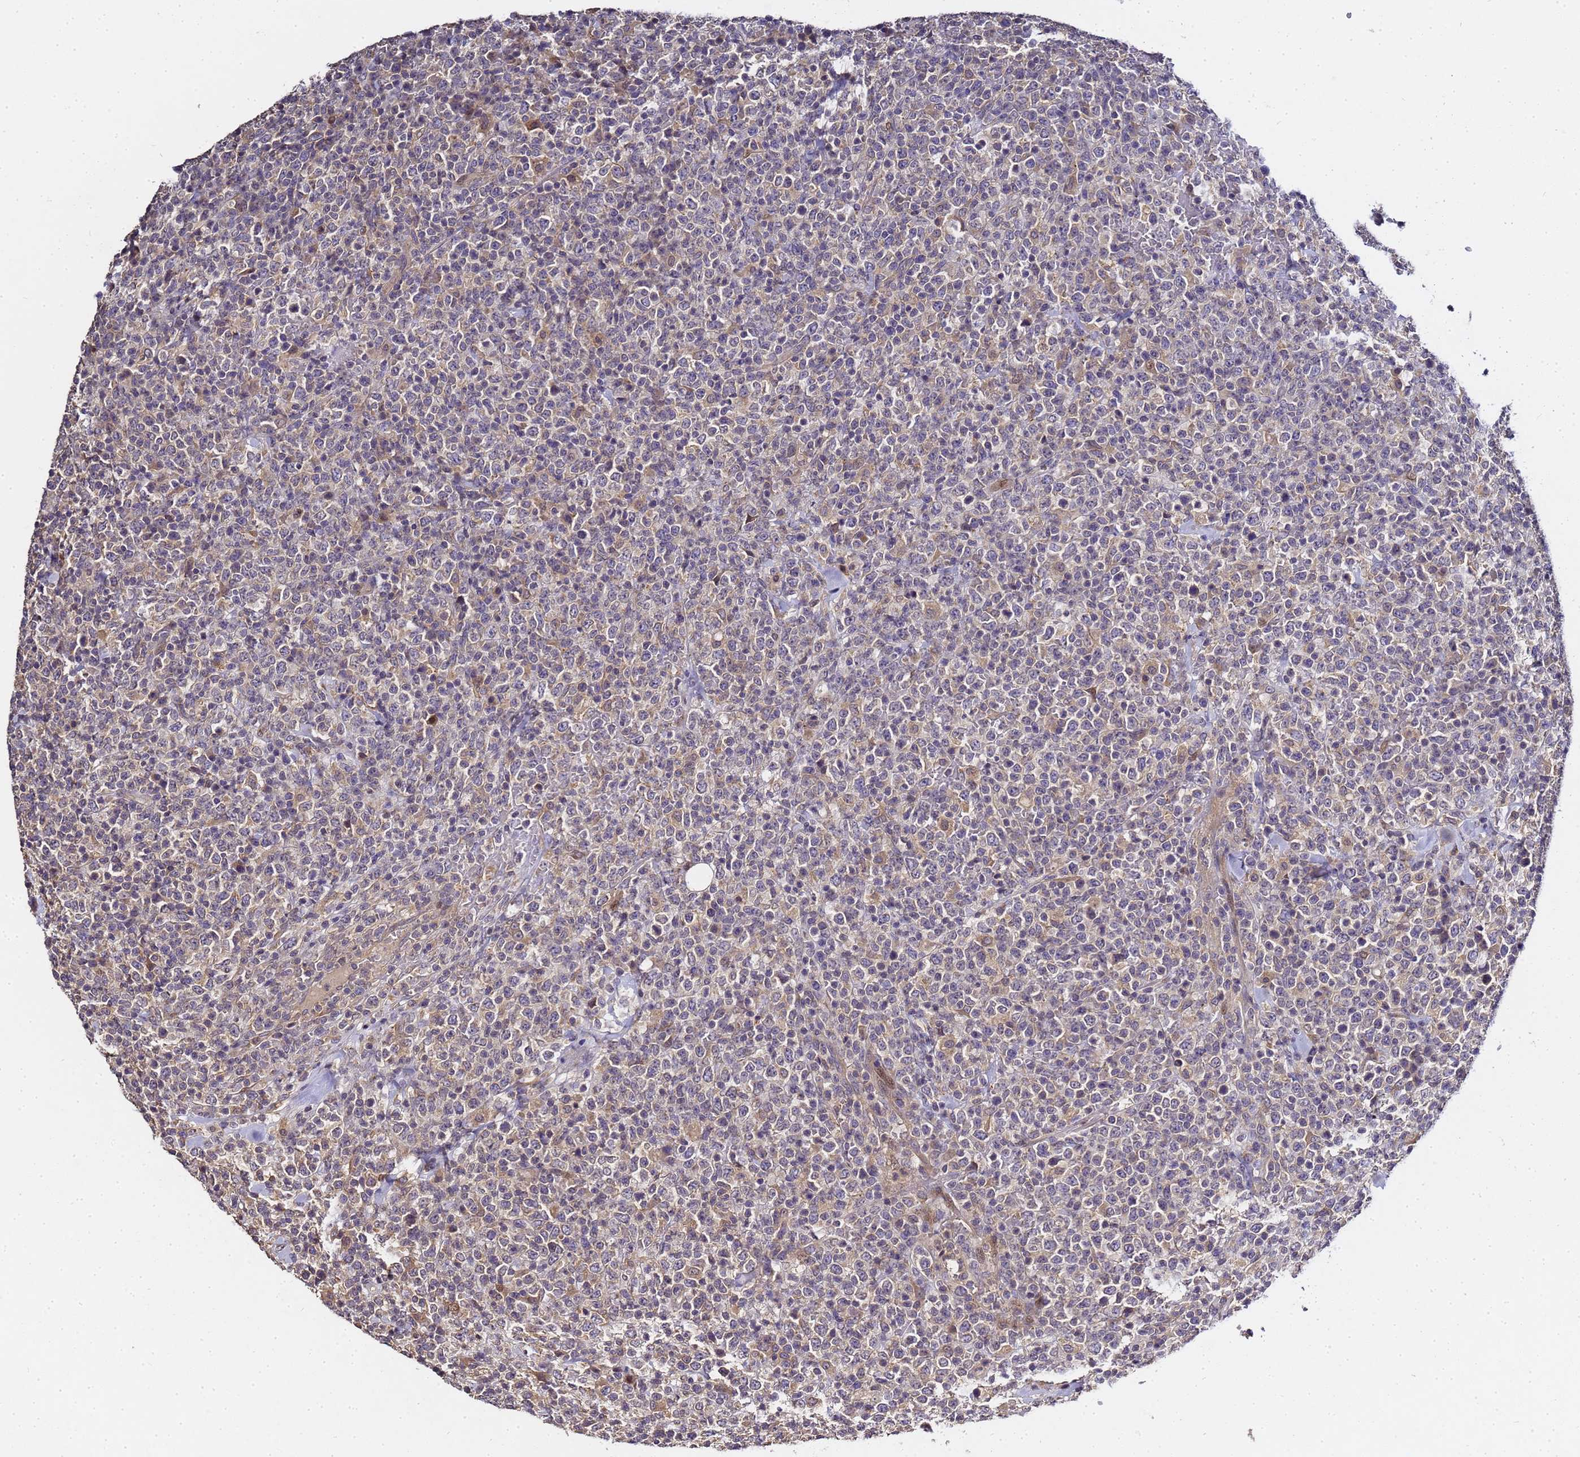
{"staining": {"intensity": "weak", "quantity": "25%-75%", "location": "cytoplasmic/membranous"}, "tissue": "lymphoma", "cell_type": "Tumor cells", "image_type": "cancer", "snomed": [{"axis": "morphology", "description": "Malignant lymphoma, non-Hodgkin's type, High grade"}, {"axis": "topography", "description": "Colon"}], "caption": "This is a photomicrograph of IHC staining of malignant lymphoma, non-Hodgkin's type (high-grade), which shows weak expression in the cytoplasmic/membranous of tumor cells.", "gene": "LGI4", "patient": {"sex": "female", "age": 53}}